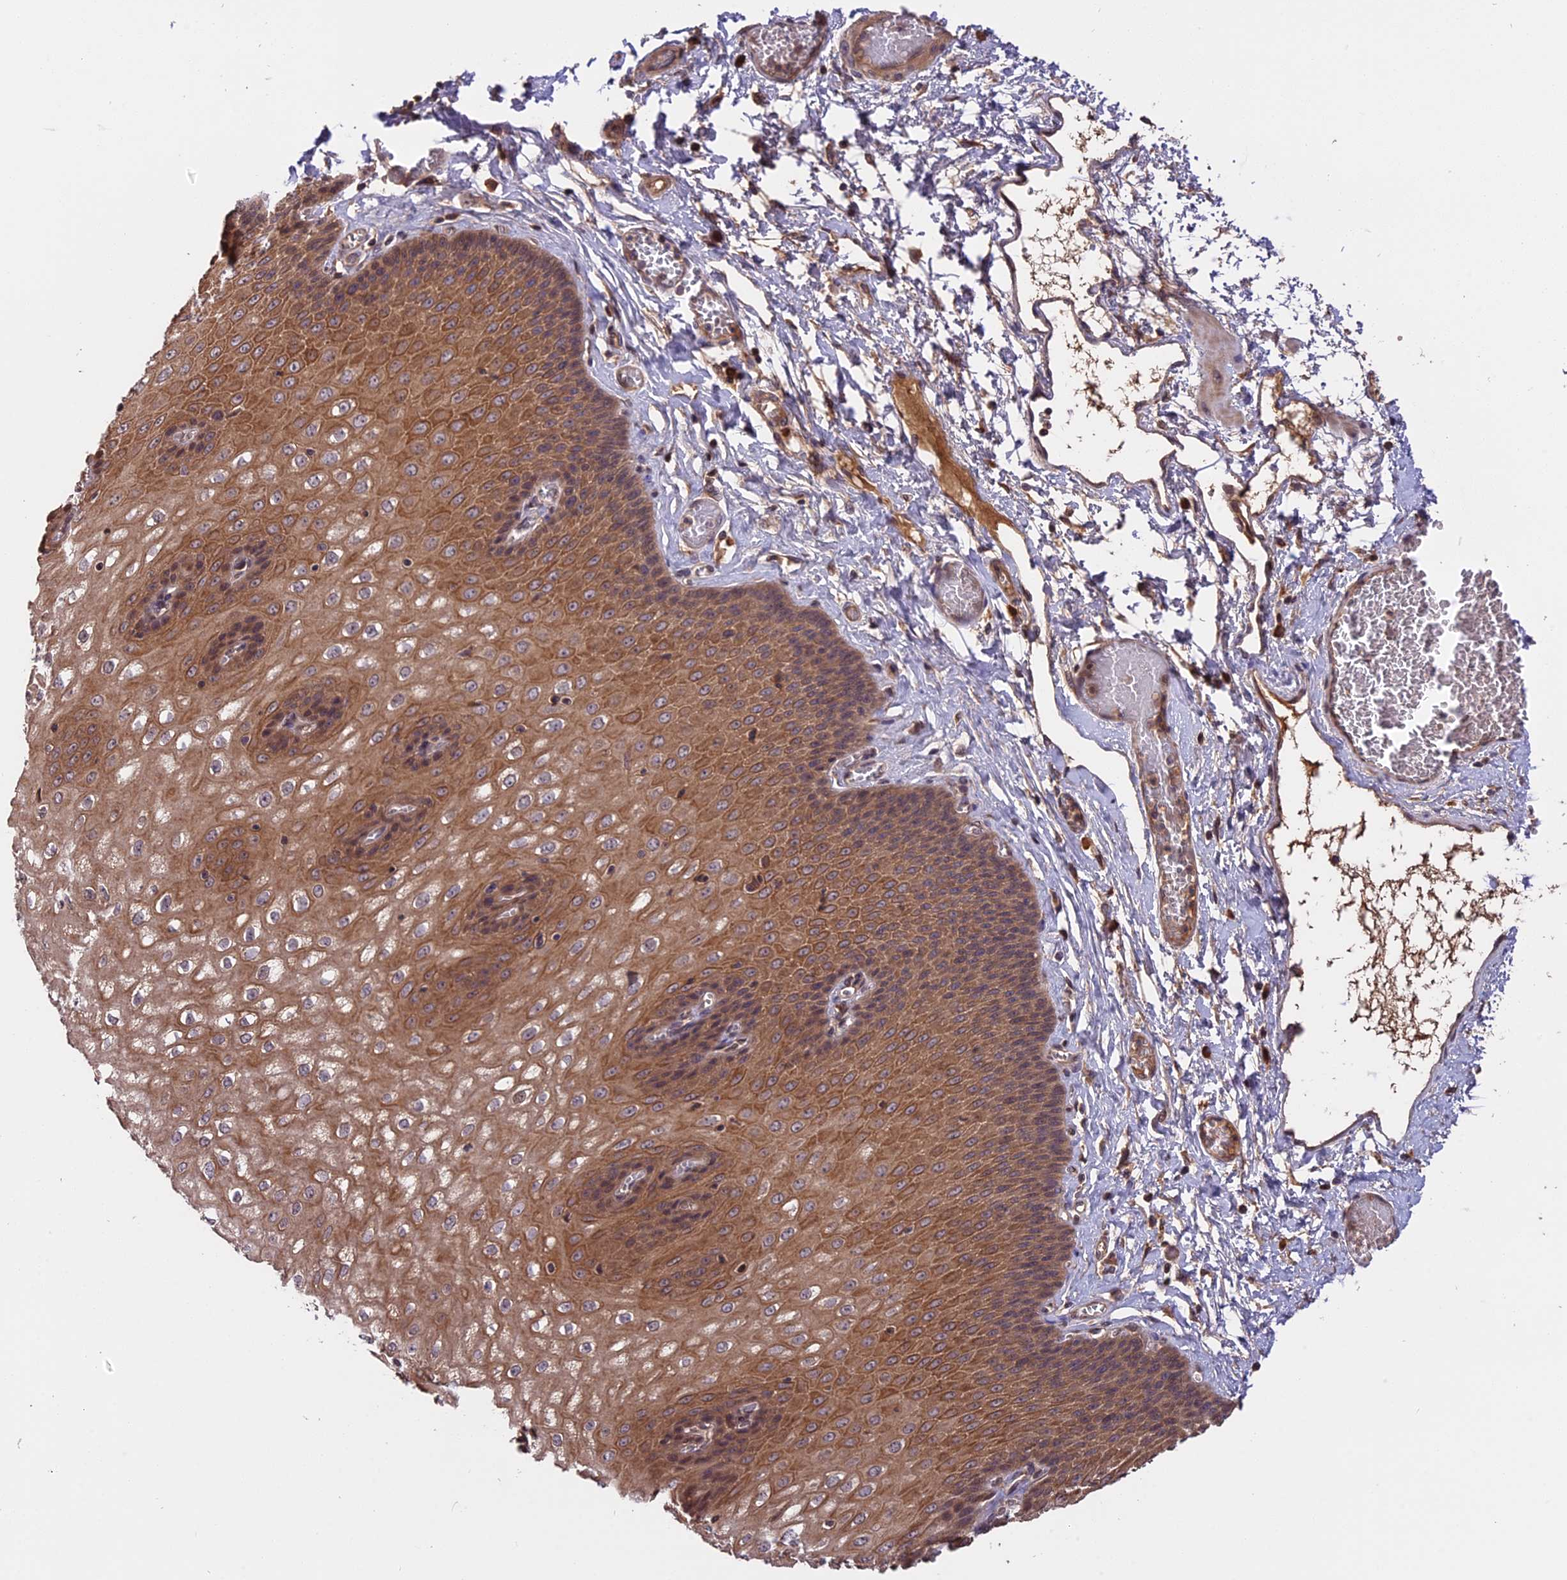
{"staining": {"intensity": "moderate", "quantity": ">75%", "location": "cytoplasmic/membranous"}, "tissue": "esophagus", "cell_type": "Squamous epithelial cells", "image_type": "normal", "snomed": [{"axis": "morphology", "description": "Normal tissue, NOS"}, {"axis": "topography", "description": "Esophagus"}], "caption": "Protein staining by immunohistochemistry demonstrates moderate cytoplasmic/membranous expression in approximately >75% of squamous epithelial cells in unremarkable esophagus. Nuclei are stained in blue.", "gene": "SETD6", "patient": {"sex": "male", "age": 60}}